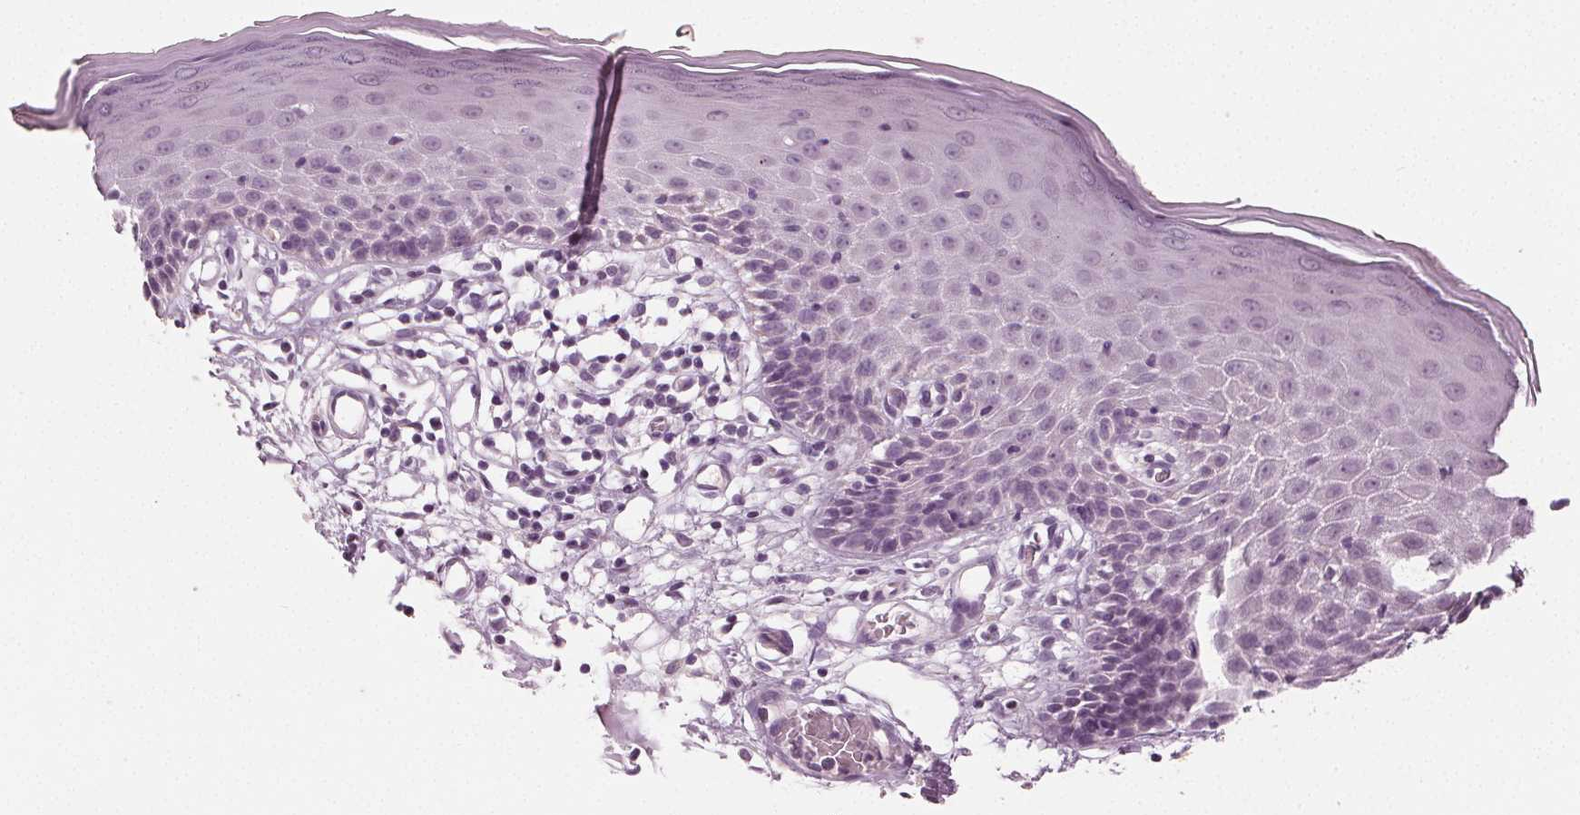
{"staining": {"intensity": "negative", "quantity": "none", "location": "none"}, "tissue": "skin", "cell_type": "Epidermal cells", "image_type": "normal", "snomed": [{"axis": "morphology", "description": "Normal tissue, NOS"}, {"axis": "topography", "description": "Vulva"}], "caption": "Immunohistochemical staining of normal human skin shows no significant staining in epidermal cells.", "gene": "TKFC", "patient": {"sex": "female", "age": 68}}